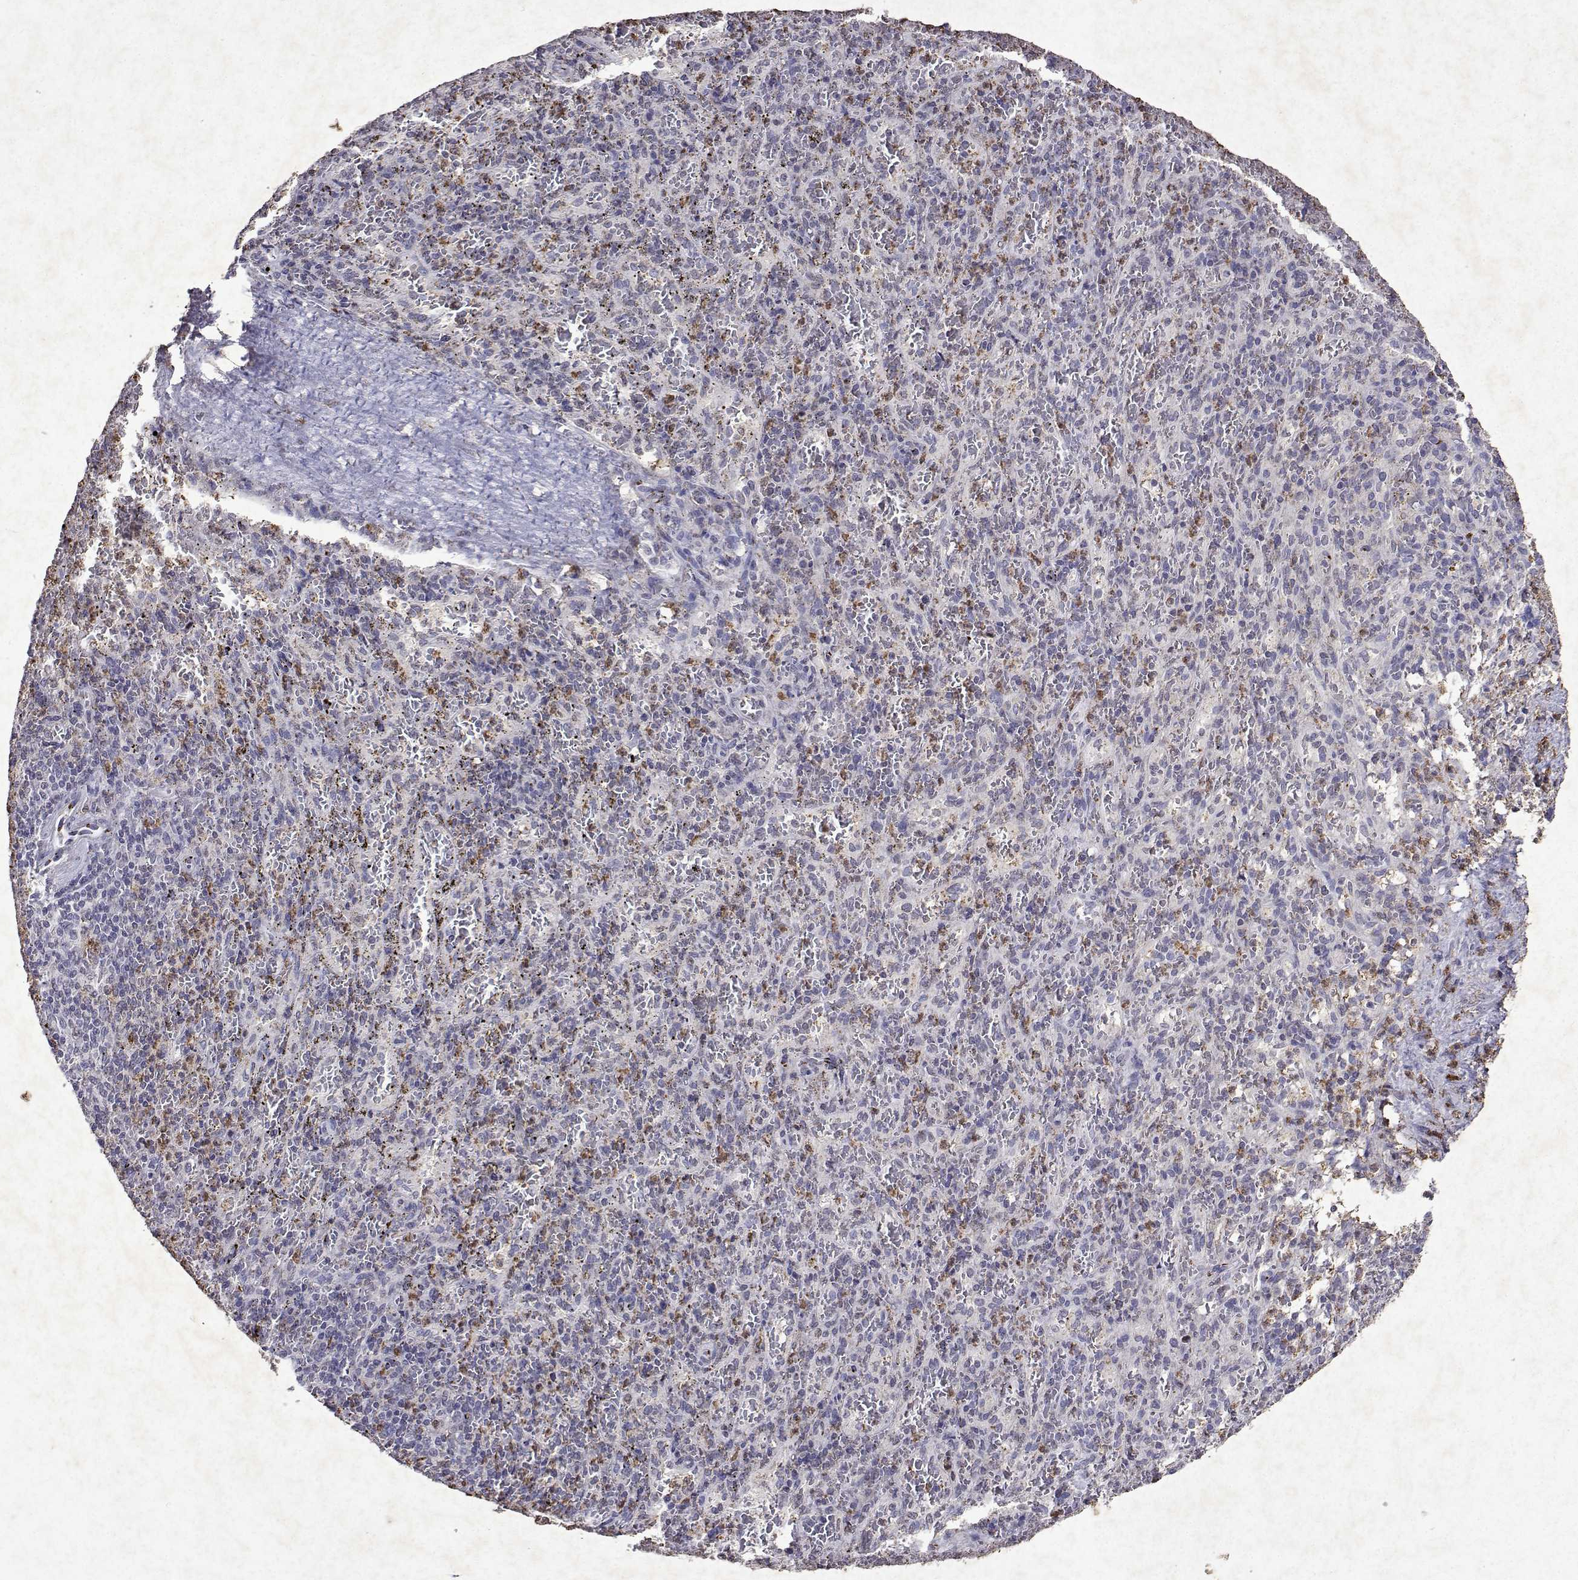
{"staining": {"intensity": "negative", "quantity": "none", "location": "none"}, "tissue": "spleen", "cell_type": "Cells in red pulp", "image_type": "normal", "snomed": [{"axis": "morphology", "description": "Normal tissue, NOS"}, {"axis": "topography", "description": "Spleen"}], "caption": "An image of spleen stained for a protein displays no brown staining in cells in red pulp. The staining was performed using DAB to visualize the protein expression in brown, while the nuclei were stained in blue with hematoxylin (Magnification: 20x).", "gene": "DUSP28", "patient": {"sex": "male", "age": 57}}